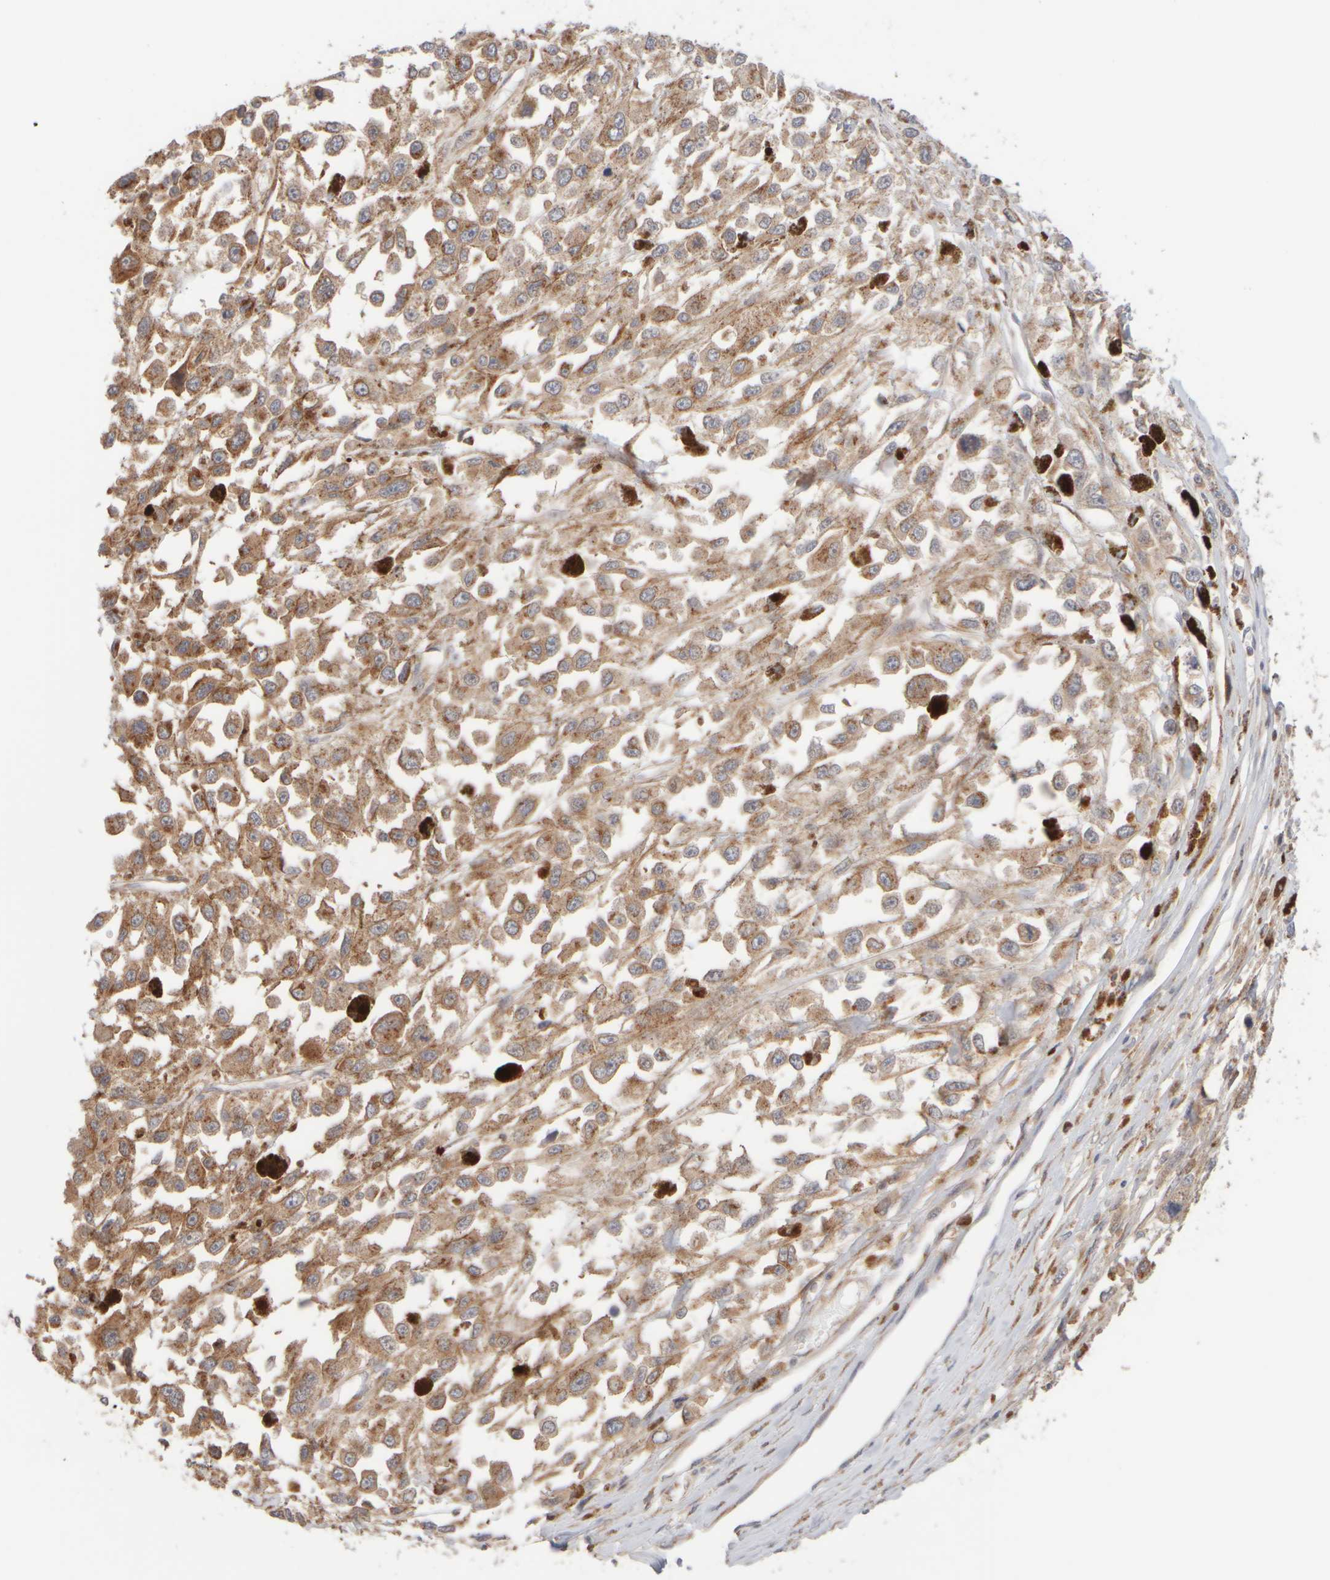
{"staining": {"intensity": "moderate", "quantity": ">75%", "location": "cytoplasmic/membranous"}, "tissue": "melanoma", "cell_type": "Tumor cells", "image_type": "cancer", "snomed": [{"axis": "morphology", "description": "Malignant melanoma, Metastatic site"}, {"axis": "topography", "description": "Lymph node"}], "caption": "Immunohistochemistry histopathology image of neoplastic tissue: melanoma stained using immunohistochemistry (IHC) demonstrates medium levels of moderate protein expression localized specifically in the cytoplasmic/membranous of tumor cells, appearing as a cytoplasmic/membranous brown color.", "gene": "RABEP1", "patient": {"sex": "male", "age": 59}}